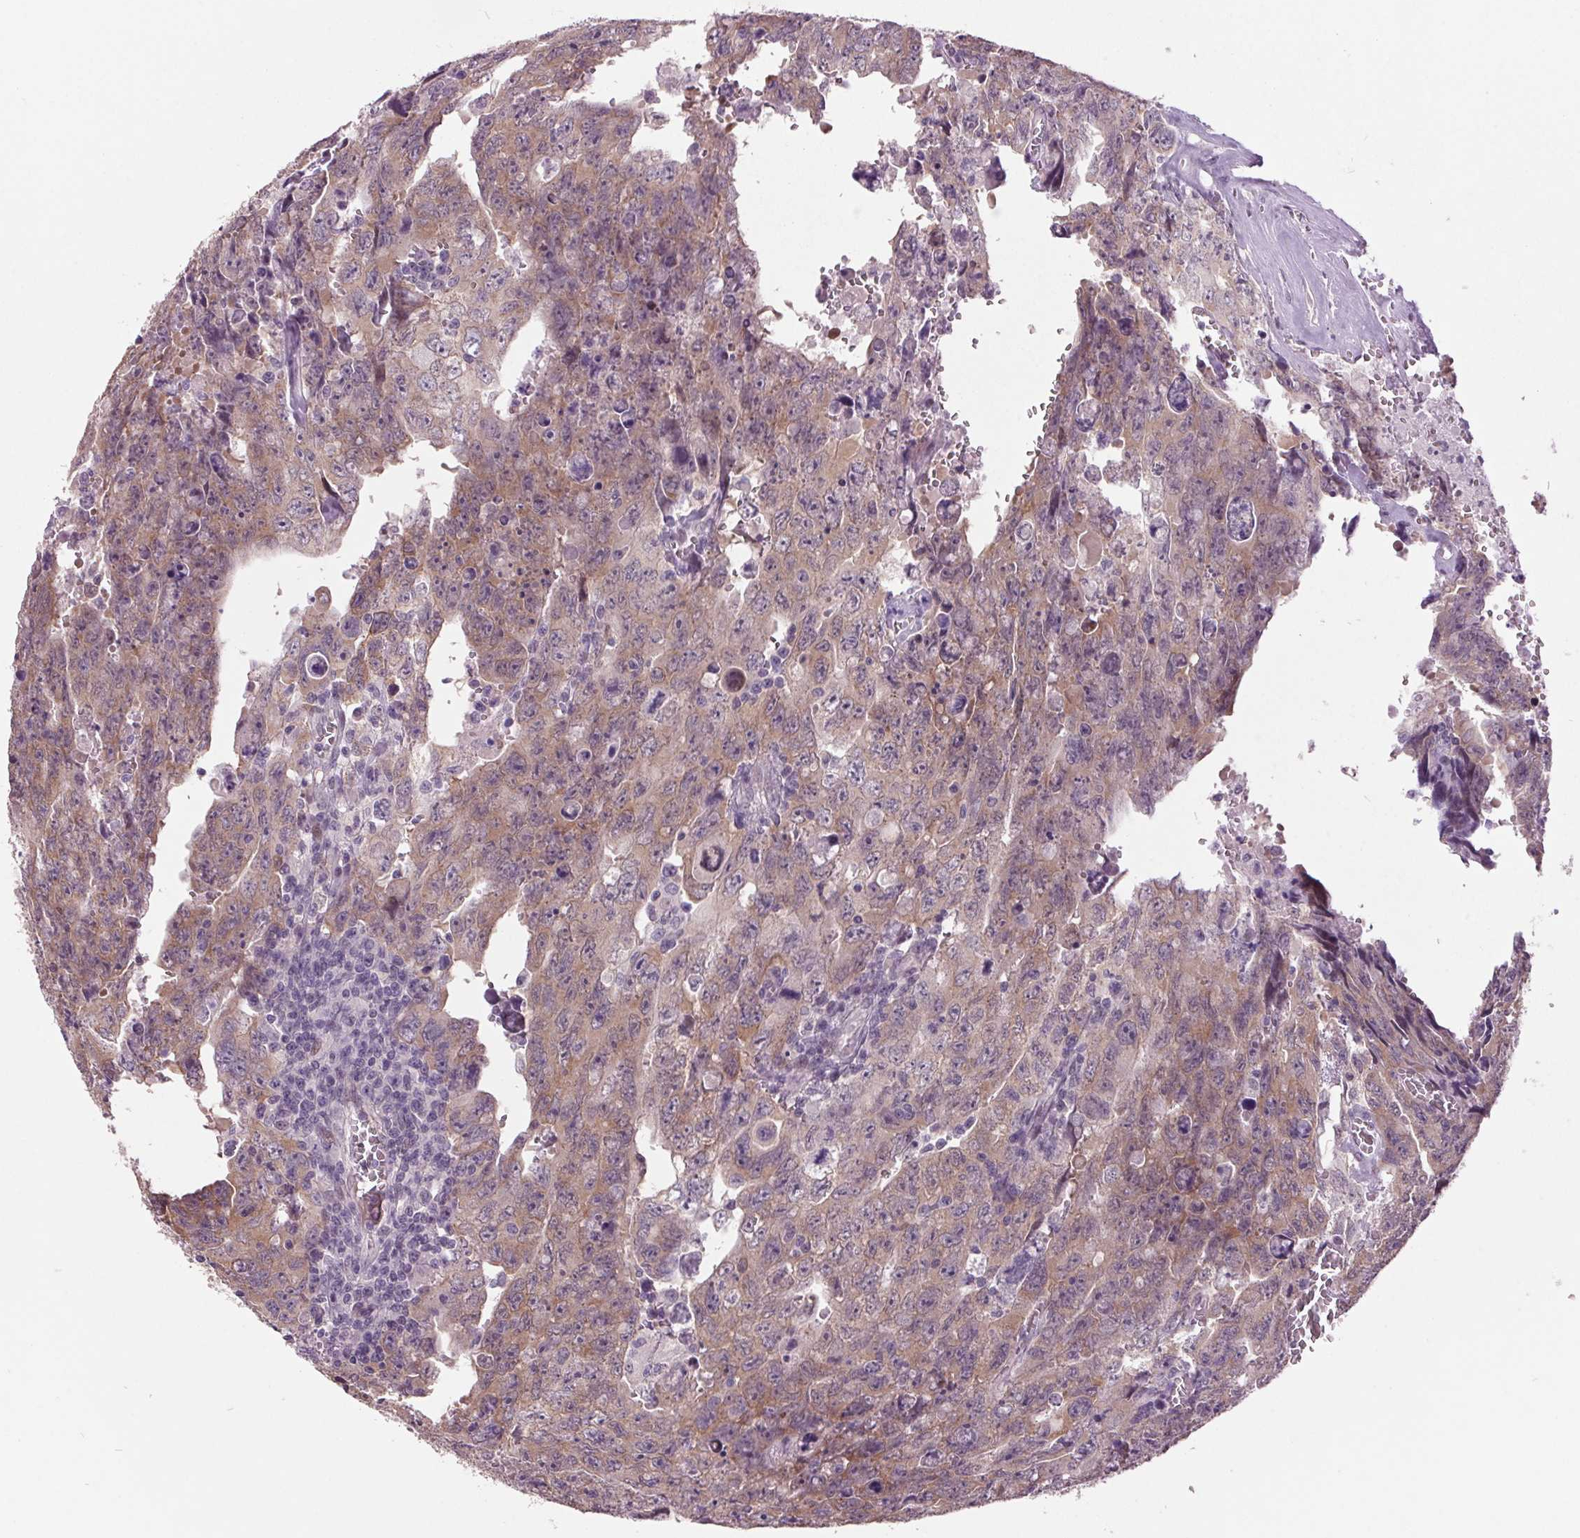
{"staining": {"intensity": "weak", "quantity": ">75%", "location": "cytoplasmic/membranous"}, "tissue": "testis cancer", "cell_type": "Tumor cells", "image_type": "cancer", "snomed": [{"axis": "morphology", "description": "Carcinoma, Embryonal, NOS"}, {"axis": "topography", "description": "Testis"}], "caption": "This photomicrograph displays immunohistochemistry staining of human testis cancer, with low weak cytoplasmic/membranous positivity in about >75% of tumor cells.", "gene": "C2orf16", "patient": {"sex": "male", "age": 24}}